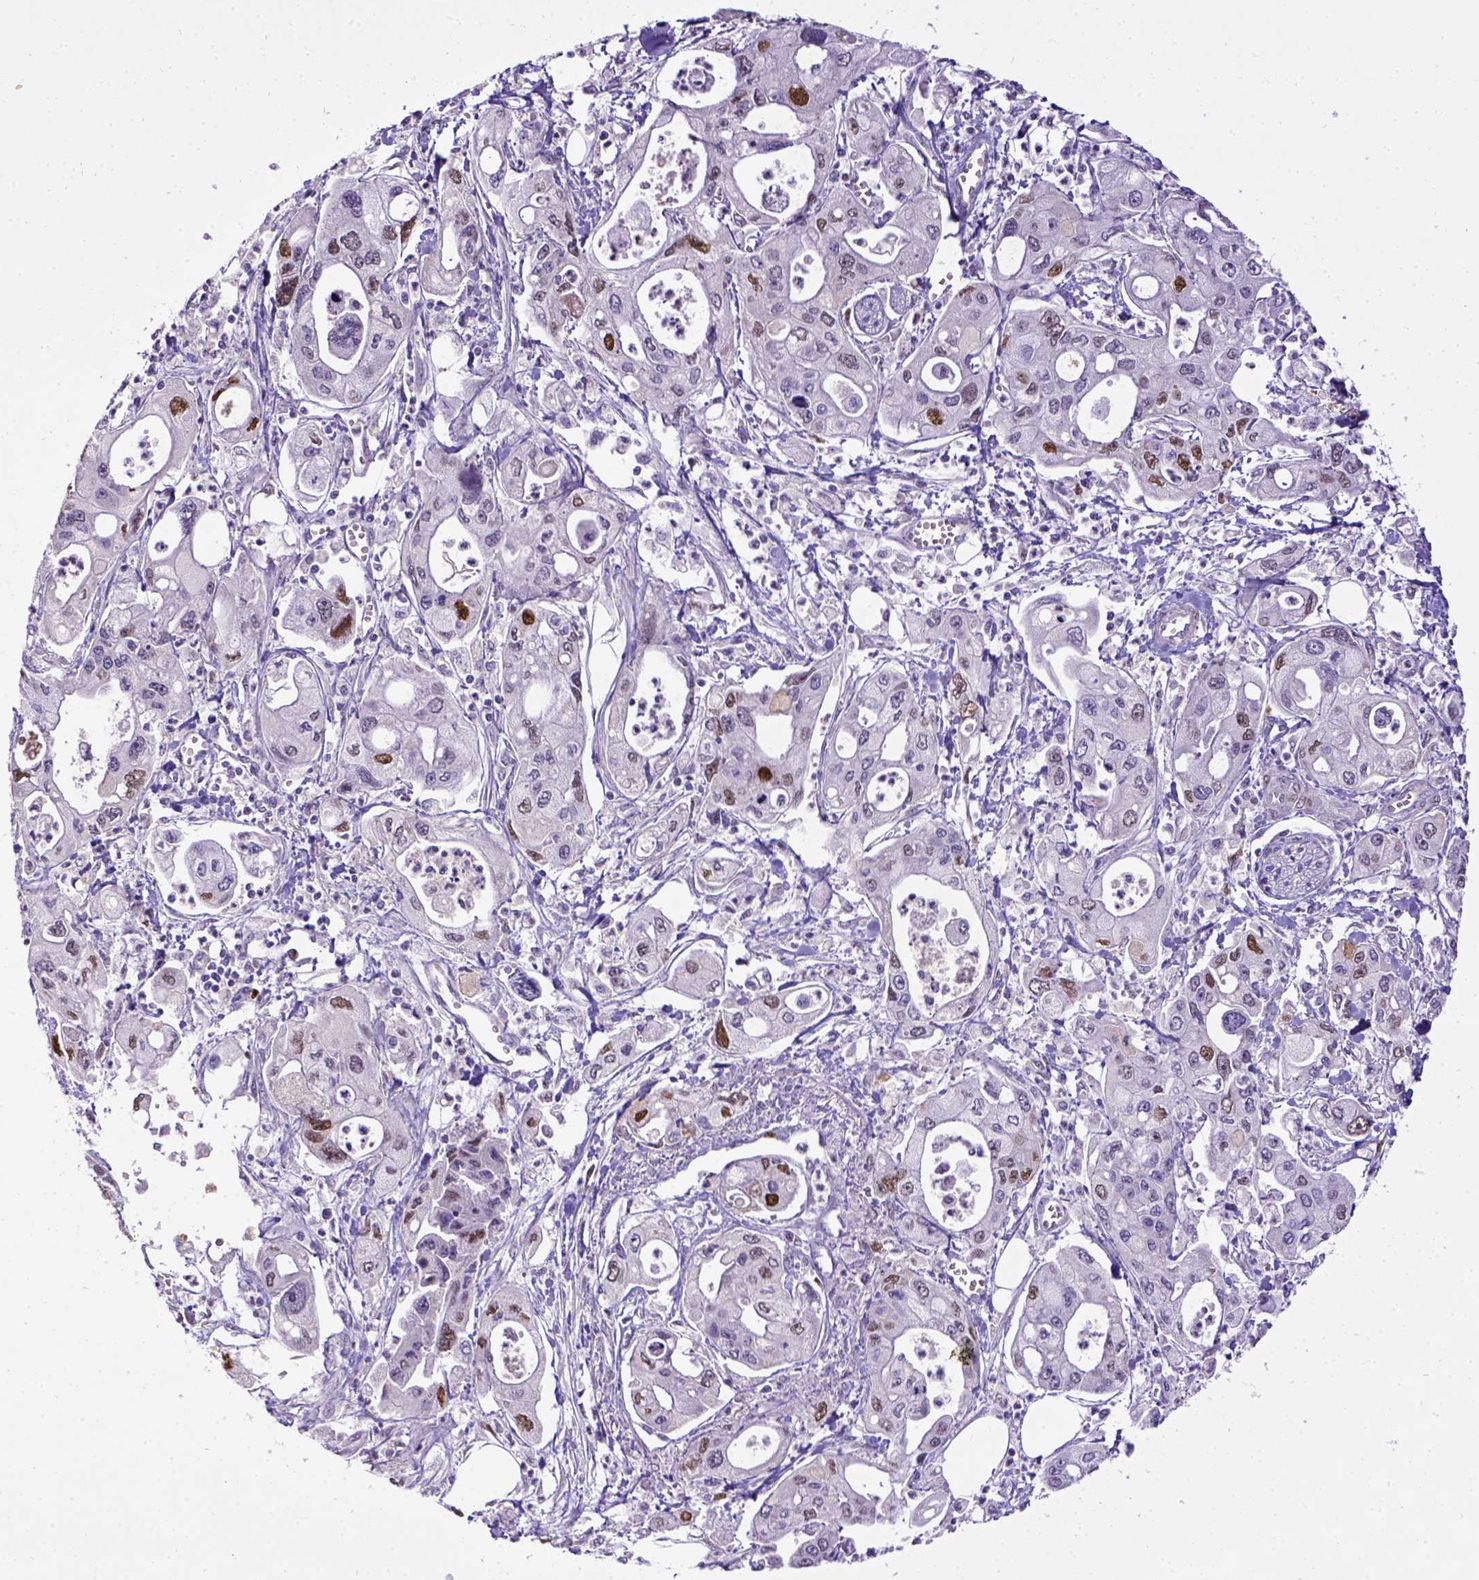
{"staining": {"intensity": "moderate", "quantity": "25%-75%", "location": "nuclear"}, "tissue": "pancreatic cancer", "cell_type": "Tumor cells", "image_type": "cancer", "snomed": [{"axis": "morphology", "description": "Adenocarcinoma, NOS"}, {"axis": "topography", "description": "Pancreas"}], "caption": "An image showing moderate nuclear expression in about 25%-75% of tumor cells in adenocarcinoma (pancreatic), as visualized by brown immunohistochemical staining.", "gene": "CDKN1A", "patient": {"sex": "male", "age": 70}}